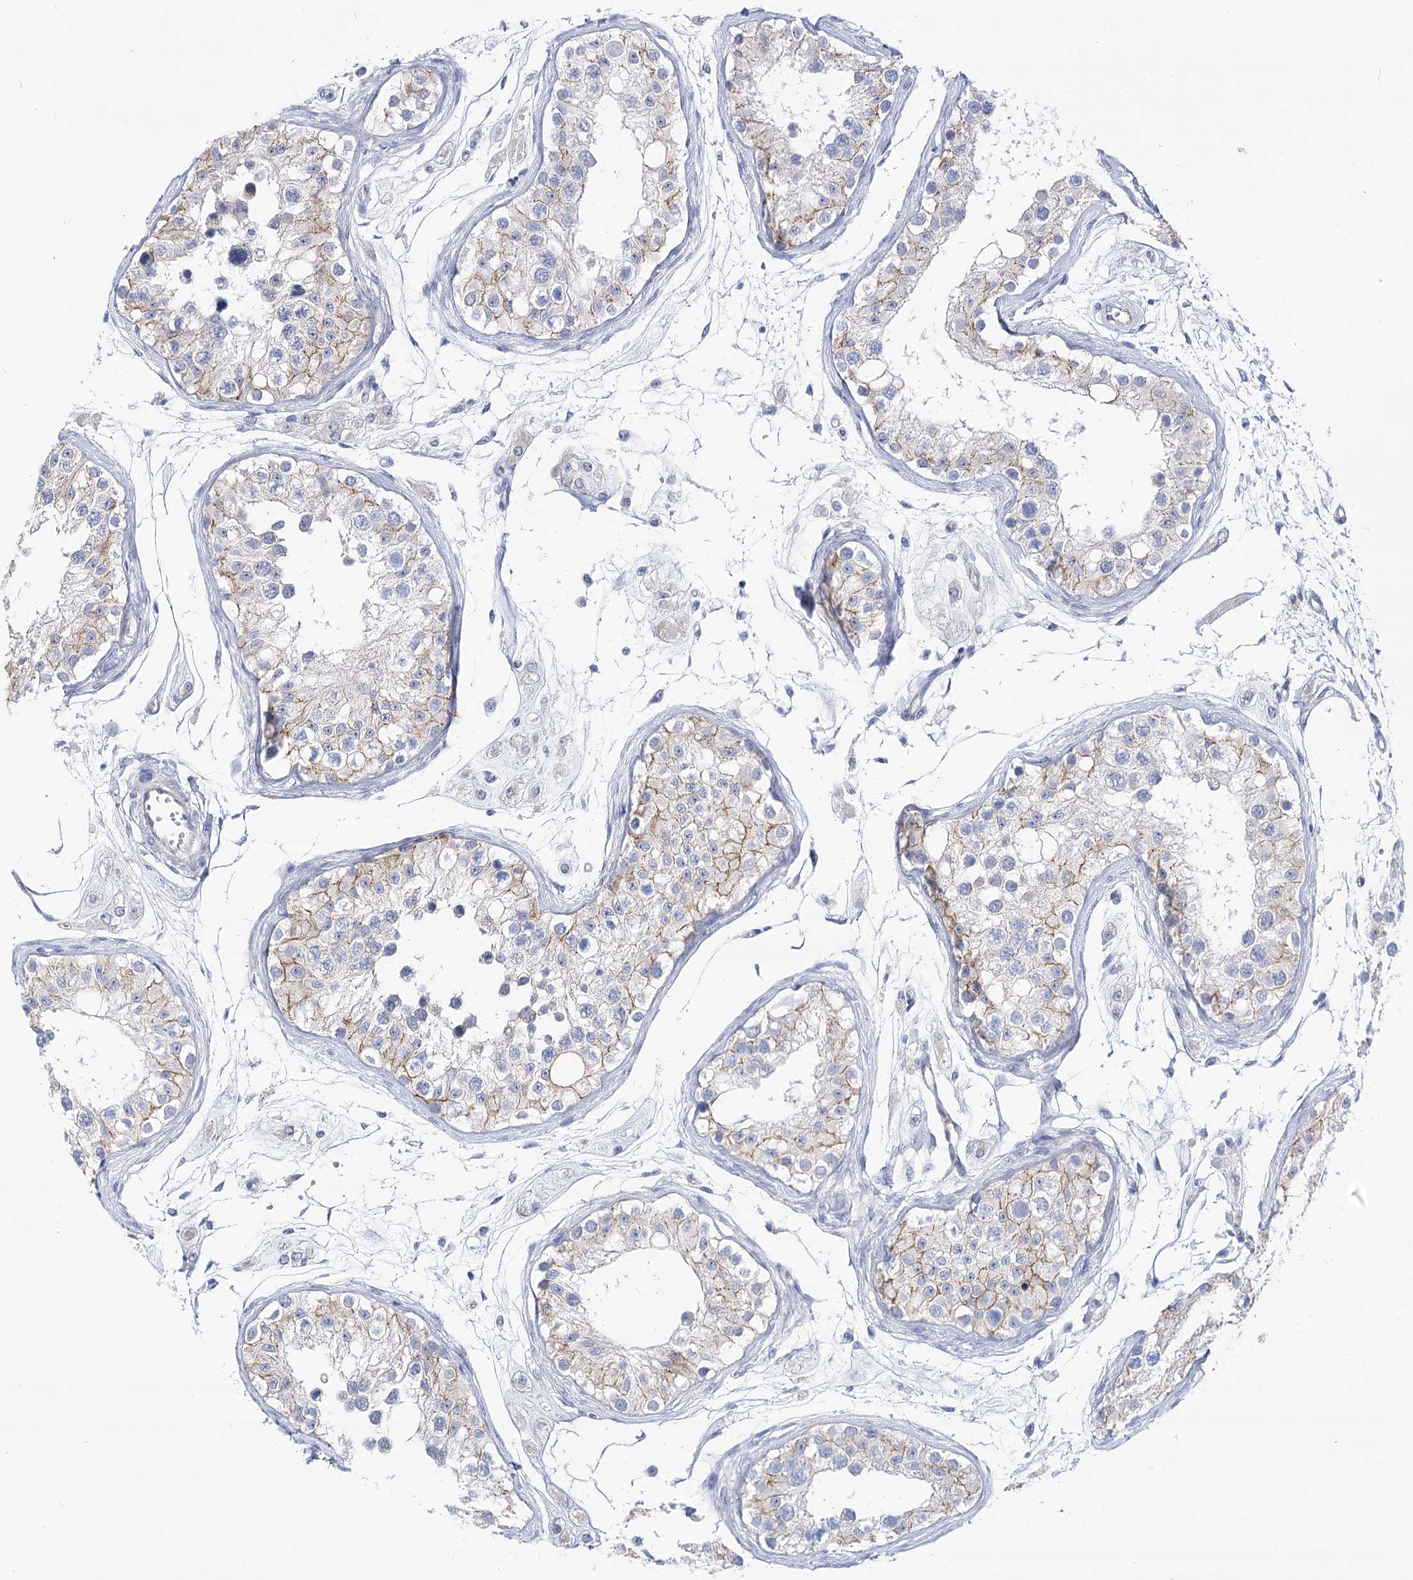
{"staining": {"intensity": "moderate", "quantity": "<25%", "location": "cytoplasmic/membranous"}, "tissue": "testis", "cell_type": "Cells in seminiferous ducts", "image_type": "normal", "snomed": [{"axis": "morphology", "description": "Normal tissue, NOS"}, {"axis": "morphology", "description": "Adenocarcinoma, metastatic, NOS"}, {"axis": "topography", "description": "Testis"}], "caption": "This image reveals immunohistochemistry staining of benign testis, with low moderate cytoplasmic/membranous staining in about <25% of cells in seminiferous ducts.", "gene": "NRAP", "patient": {"sex": "male", "age": 26}}